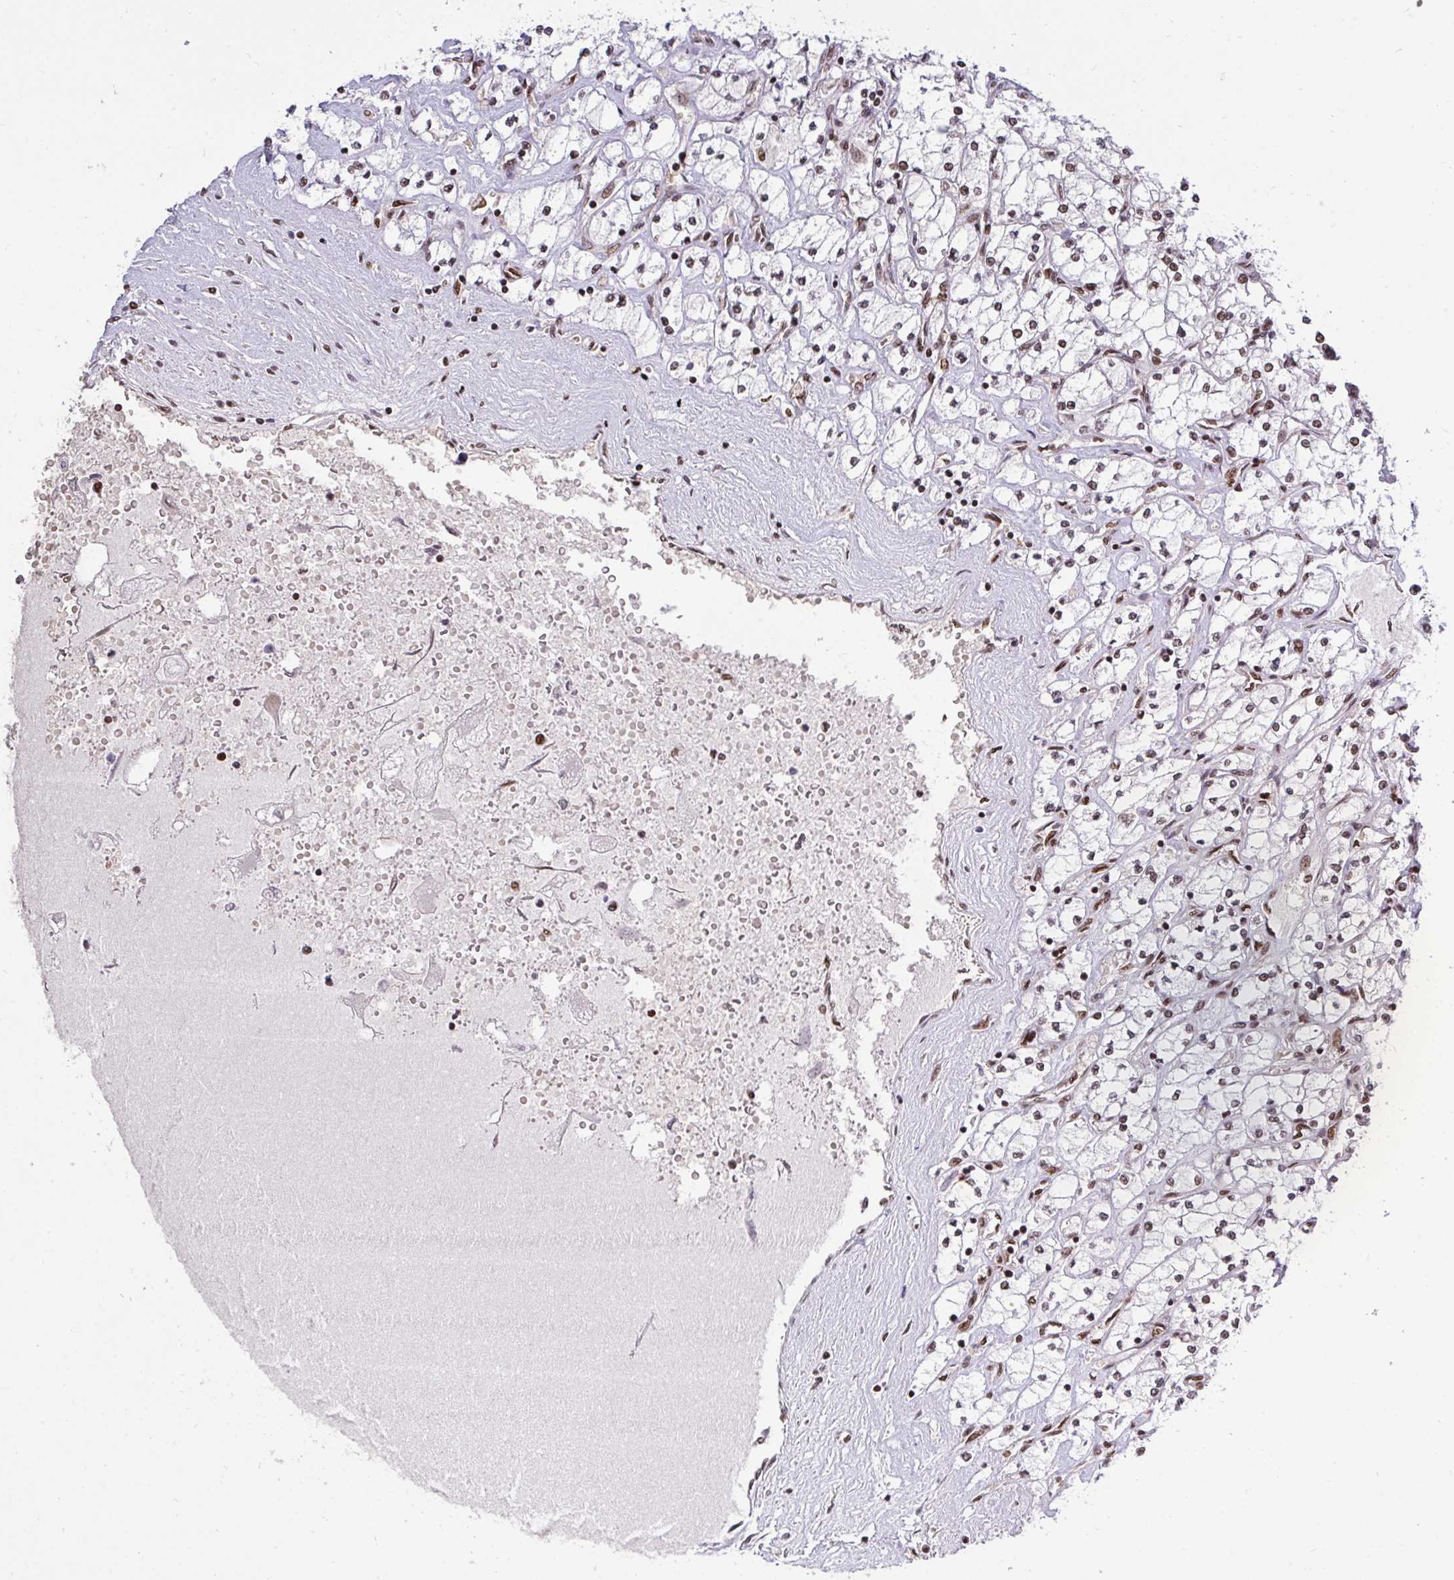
{"staining": {"intensity": "moderate", "quantity": "25%-75%", "location": "nuclear"}, "tissue": "renal cancer", "cell_type": "Tumor cells", "image_type": "cancer", "snomed": [{"axis": "morphology", "description": "Adenocarcinoma, NOS"}, {"axis": "topography", "description": "Kidney"}], "caption": "Moderate nuclear expression is identified in approximately 25%-75% of tumor cells in renal cancer.", "gene": "HNRNPL", "patient": {"sex": "male", "age": 80}}